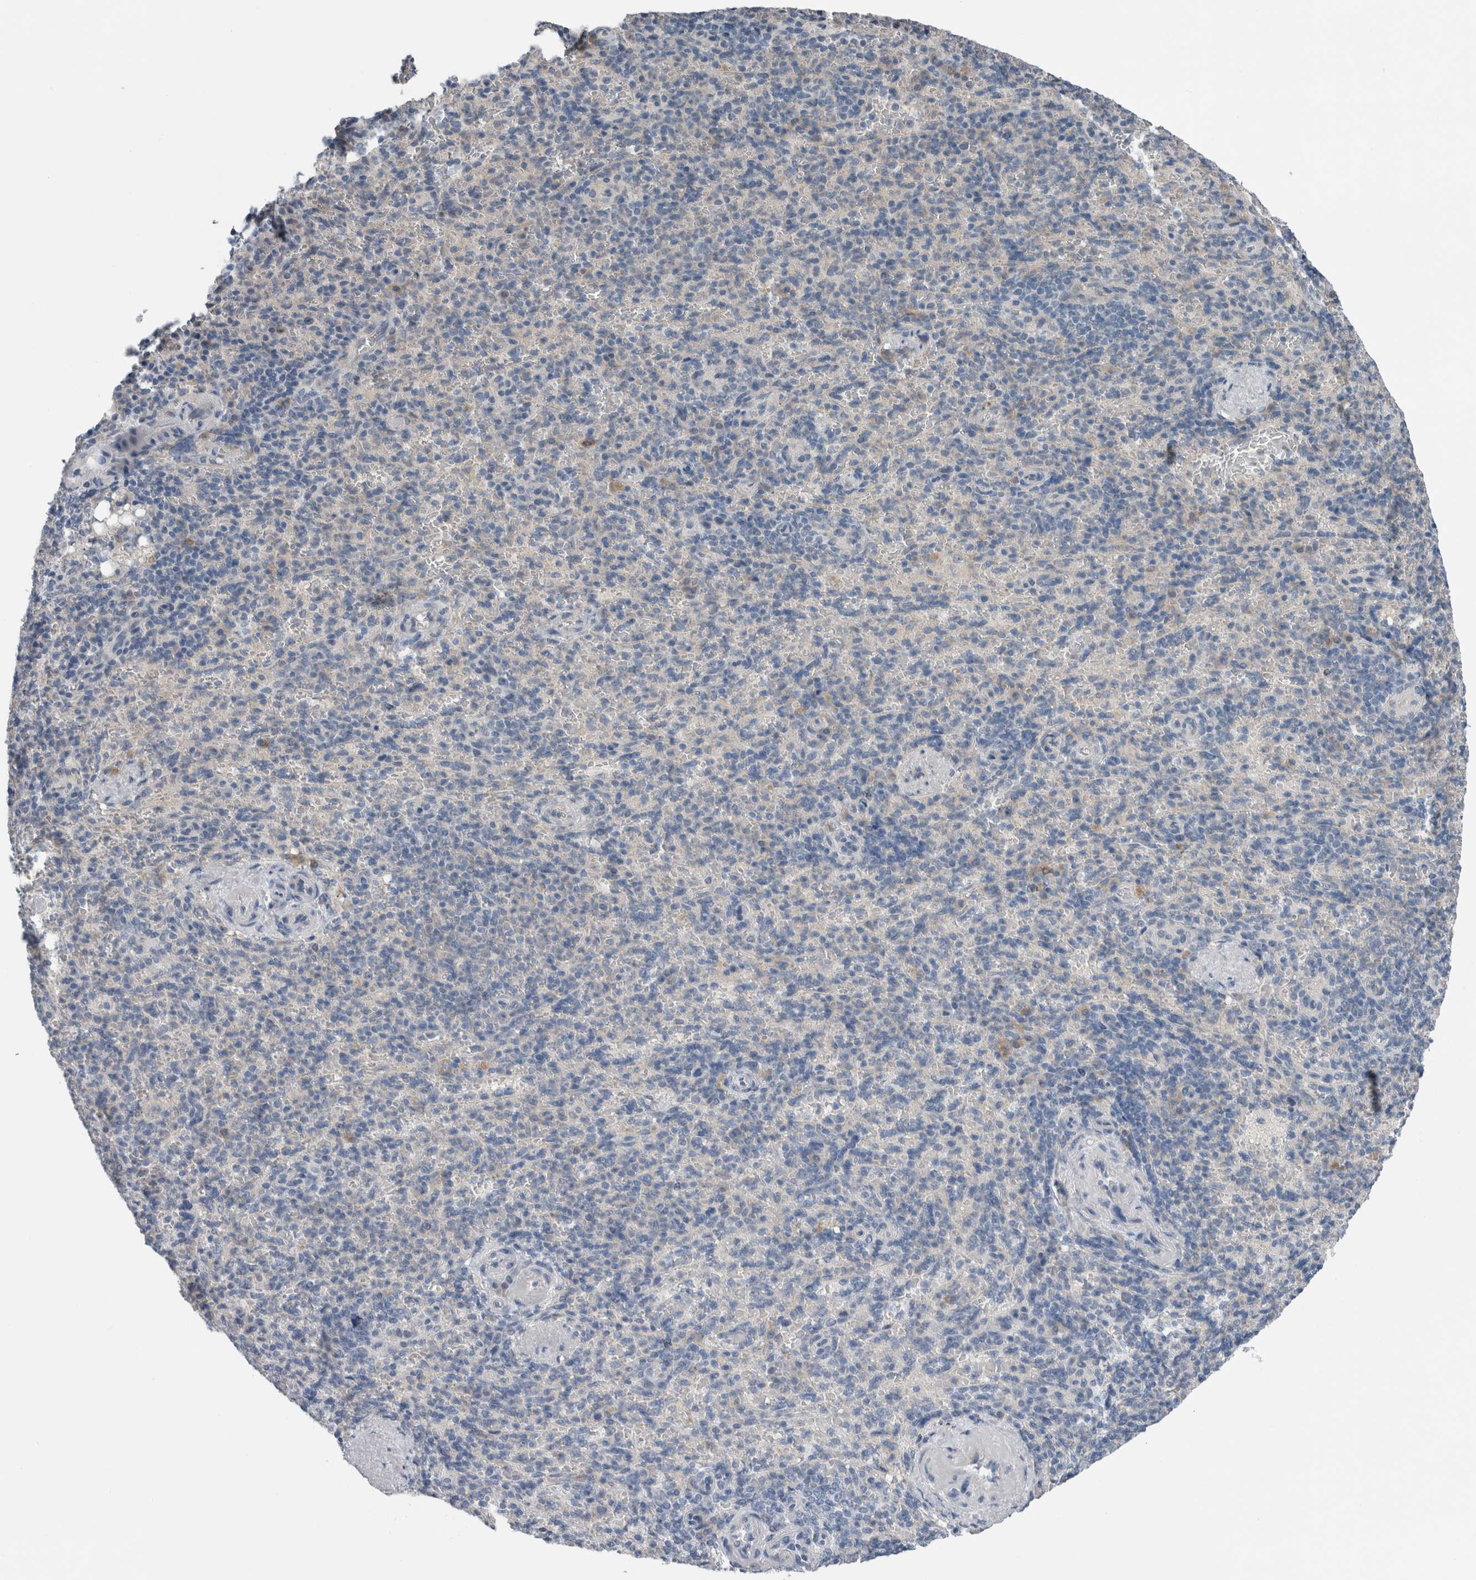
{"staining": {"intensity": "negative", "quantity": "none", "location": "none"}, "tissue": "spleen", "cell_type": "Cells in red pulp", "image_type": "normal", "snomed": [{"axis": "morphology", "description": "Normal tissue, NOS"}, {"axis": "topography", "description": "Spleen"}], "caption": "Cells in red pulp show no significant expression in unremarkable spleen. The staining is performed using DAB brown chromogen with nuclei counter-stained in using hematoxylin.", "gene": "CRNN", "patient": {"sex": "female", "age": 74}}